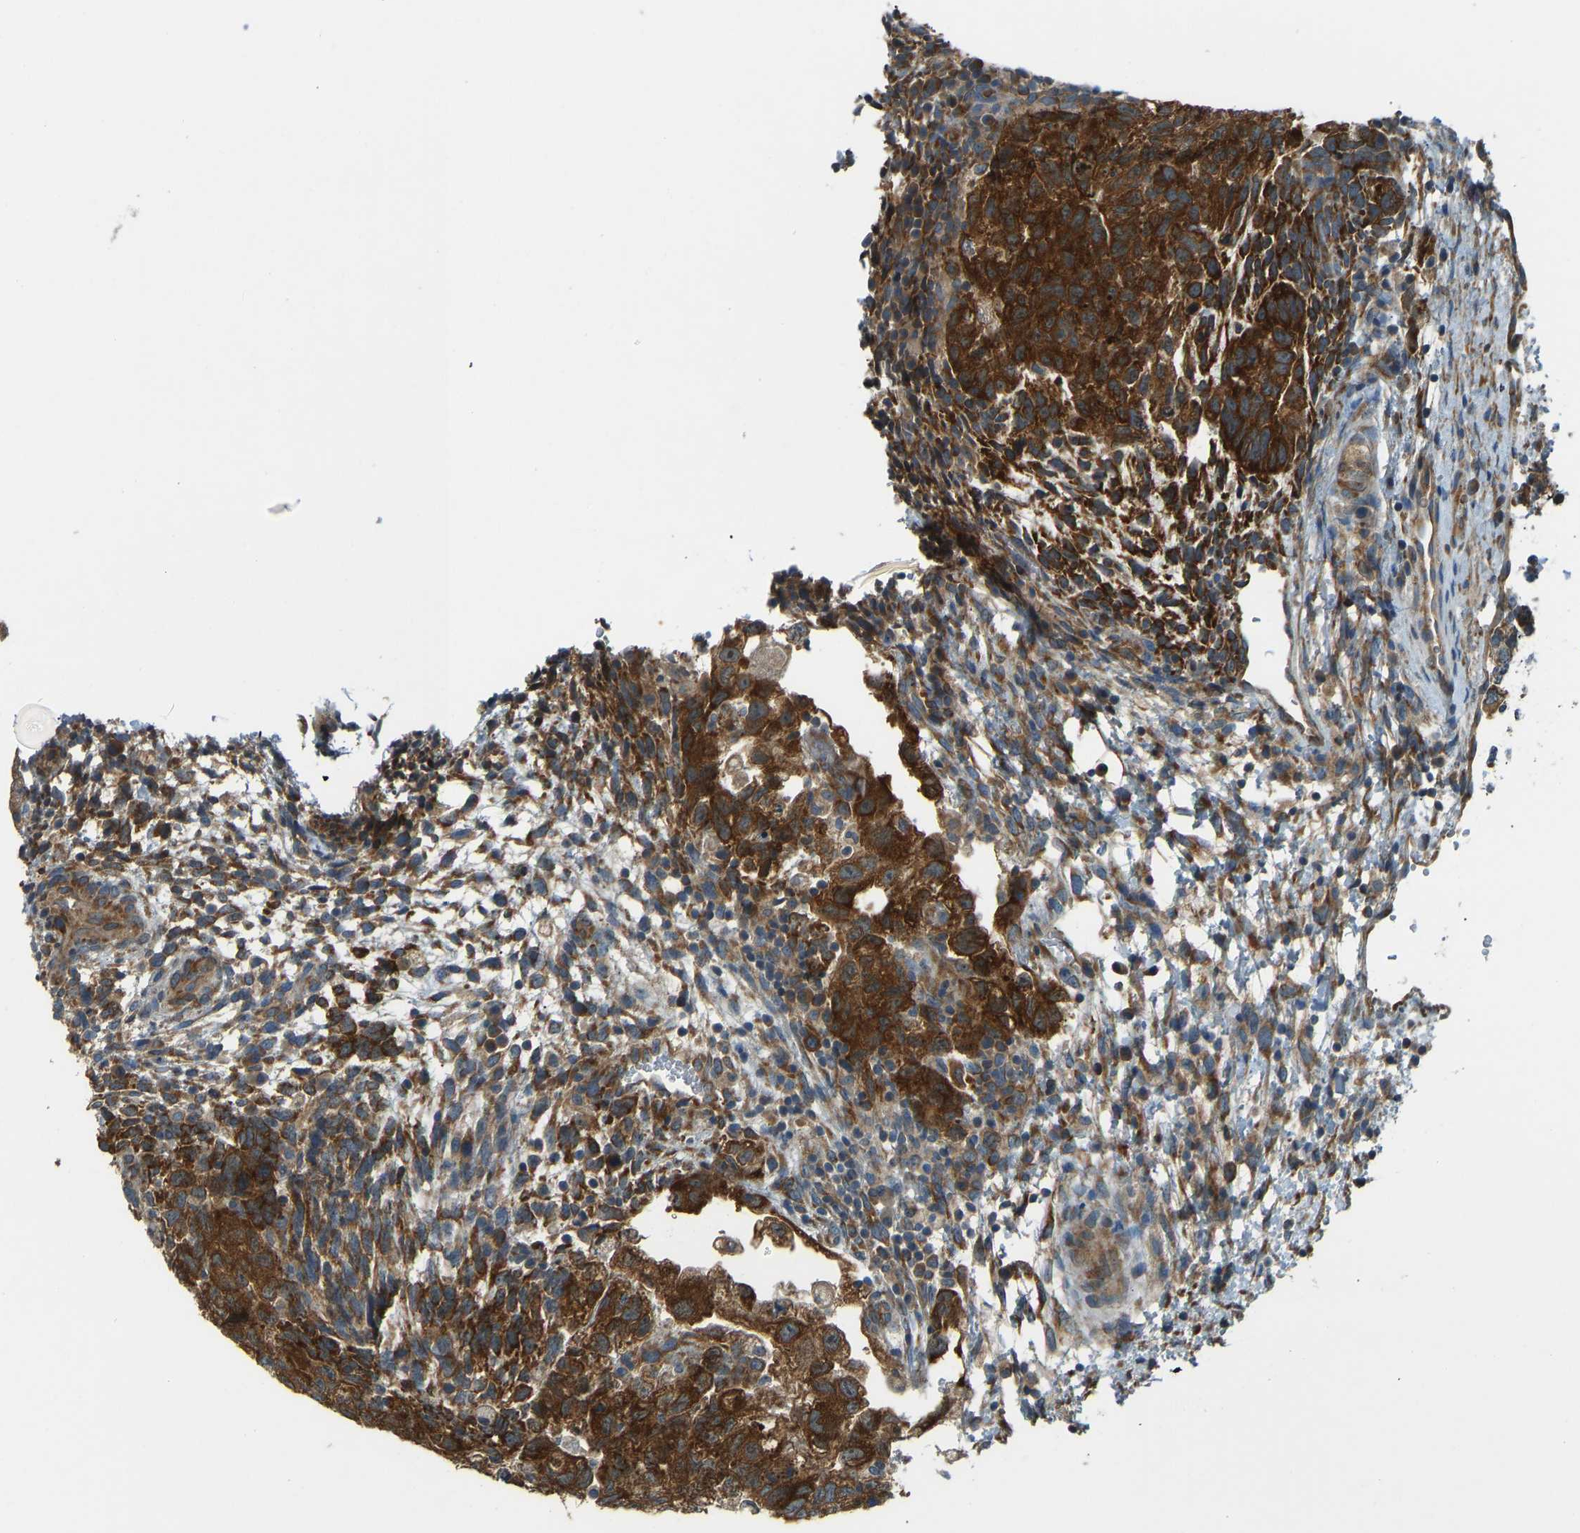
{"staining": {"intensity": "strong", "quantity": ">75%", "location": "cytoplasmic/membranous"}, "tissue": "testis cancer", "cell_type": "Tumor cells", "image_type": "cancer", "snomed": [{"axis": "morphology", "description": "Carcinoma, Embryonal, NOS"}, {"axis": "topography", "description": "Testis"}], "caption": "Immunohistochemical staining of testis cancer (embryonal carcinoma) shows high levels of strong cytoplasmic/membranous expression in approximately >75% of tumor cells.", "gene": "STAU2", "patient": {"sex": "male", "age": 36}}